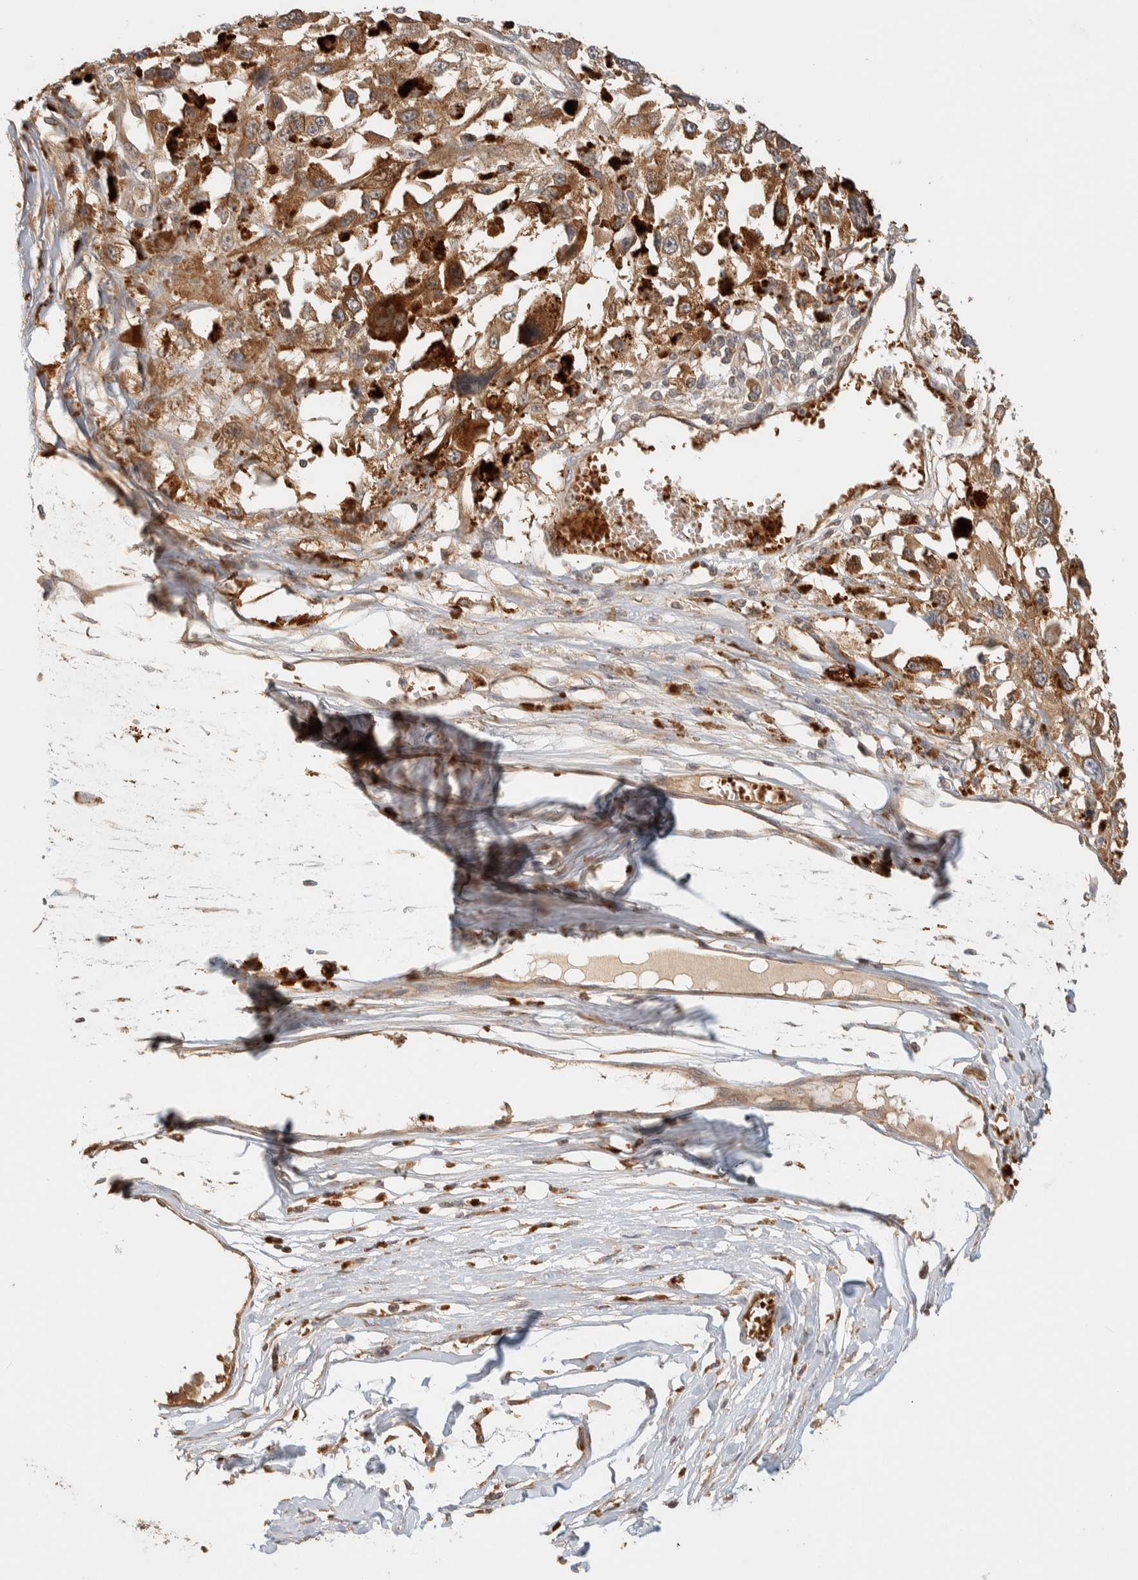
{"staining": {"intensity": "moderate", "quantity": ">75%", "location": "cytoplasmic/membranous"}, "tissue": "melanoma", "cell_type": "Tumor cells", "image_type": "cancer", "snomed": [{"axis": "morphology", "description": "Malignant melanoma, Metastatic site"}, {"axis": "topography", "description": "Lymph node"}], "caption": "An immunohistochemistry histopathology image of neoplastic tissue is shown. Protein staining in brown highlights moderate cytoplasmic/membranous positivity in malignant melanoma (metastatic site) within tumor cells.", "gene": "TTI2", "patient": {"sex": "male", "age": 59}}